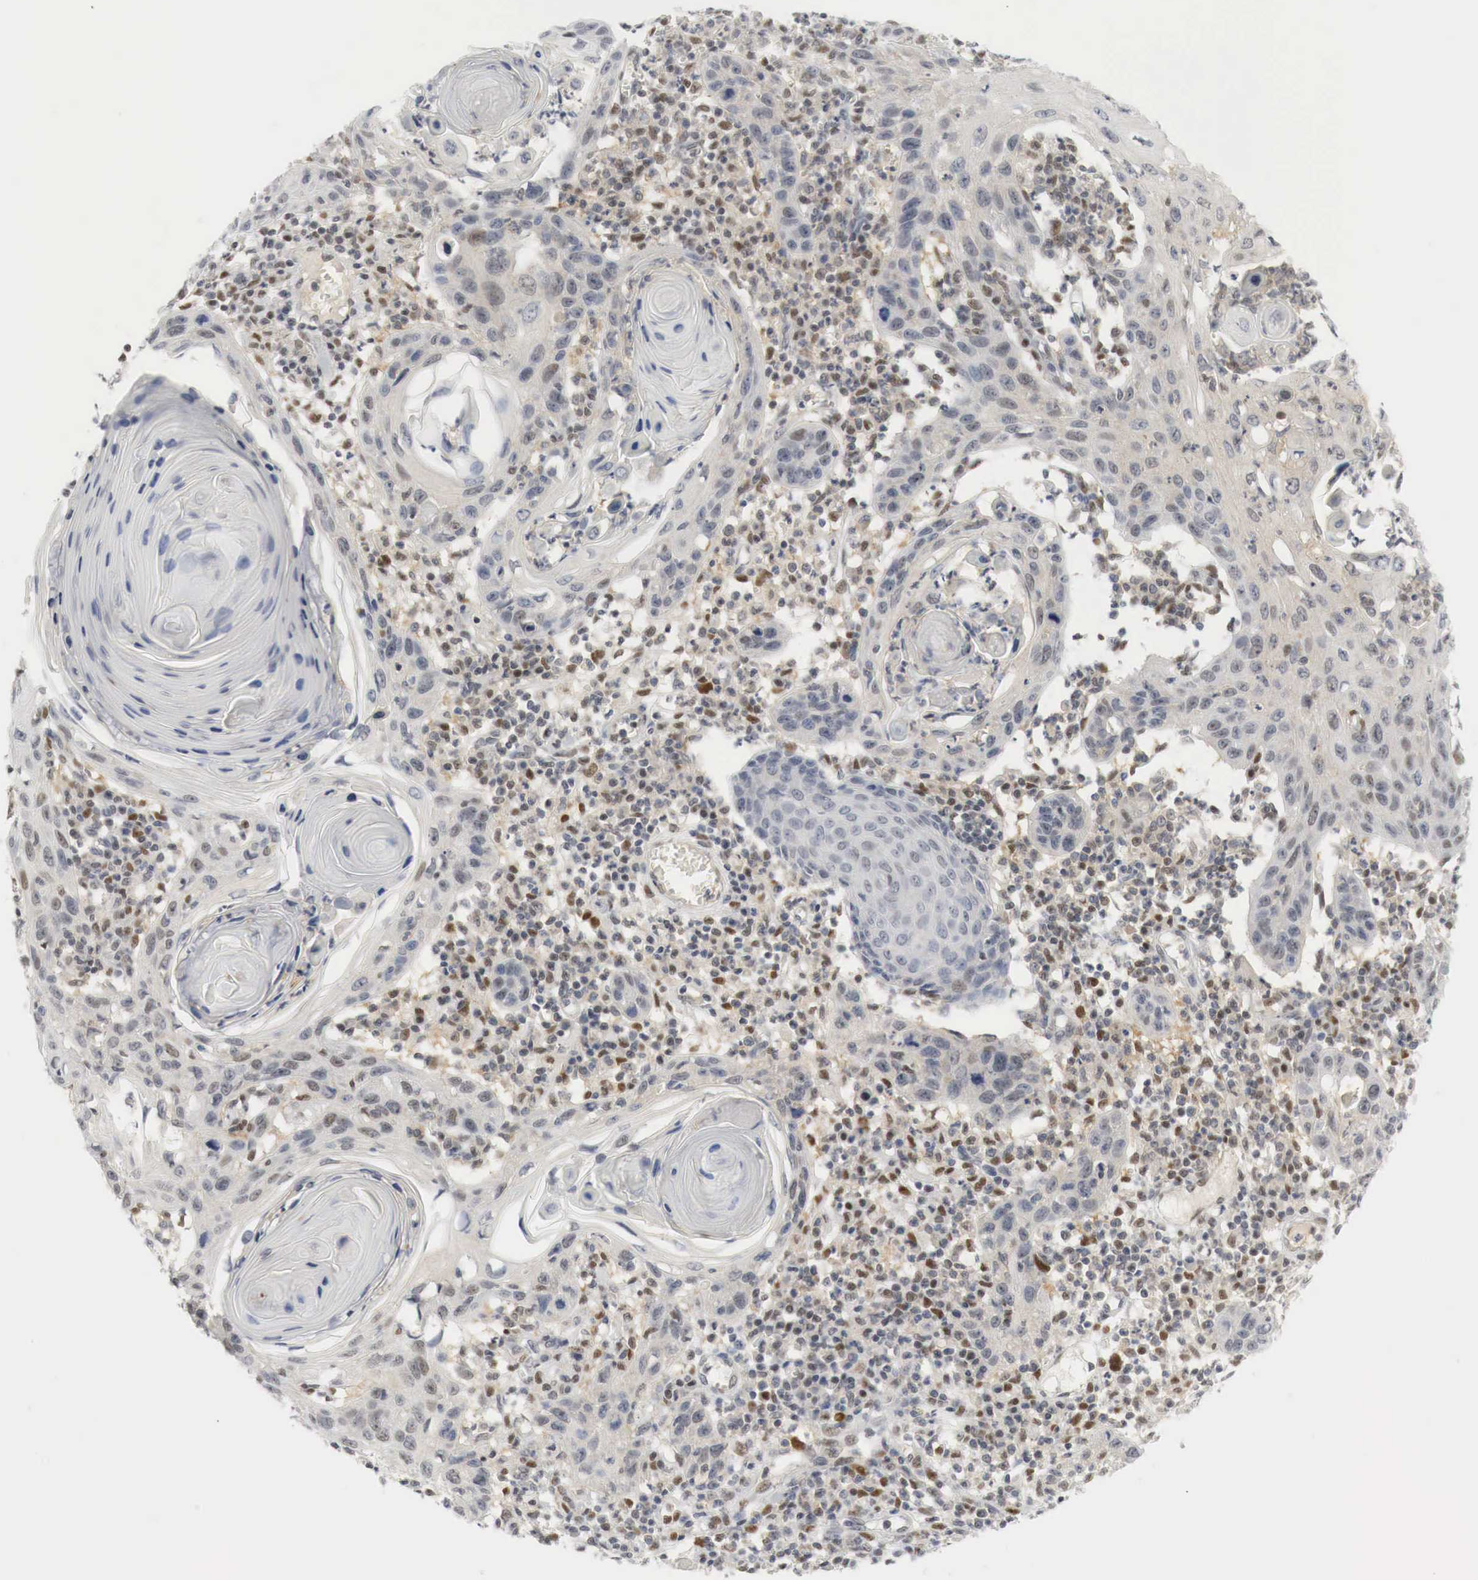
{"staining": {"intensity": "weak", "quantity": "<25%", "location": "nuclear"}, "tissue": "skin cancer", "cell_type": "Tumor cells", "image_type": "cancer", "snomed": [{"axis": "morphology", "description": "Squamous cell carcinoma, NOS"}, {"axis": "topography", "description": "Skin"}], "caption": "Protein analysis of skin cancer (squamous cell carcinoma) demonstrates no significant staining in tumor cells. Brightfield microscopy of immunohistochemistry (IHC) stained with DAB (brown) and hematoxylin (blue), captured at high magnification.", "gene": "MYC", "patient": {"sex": "female", "age": 74}}